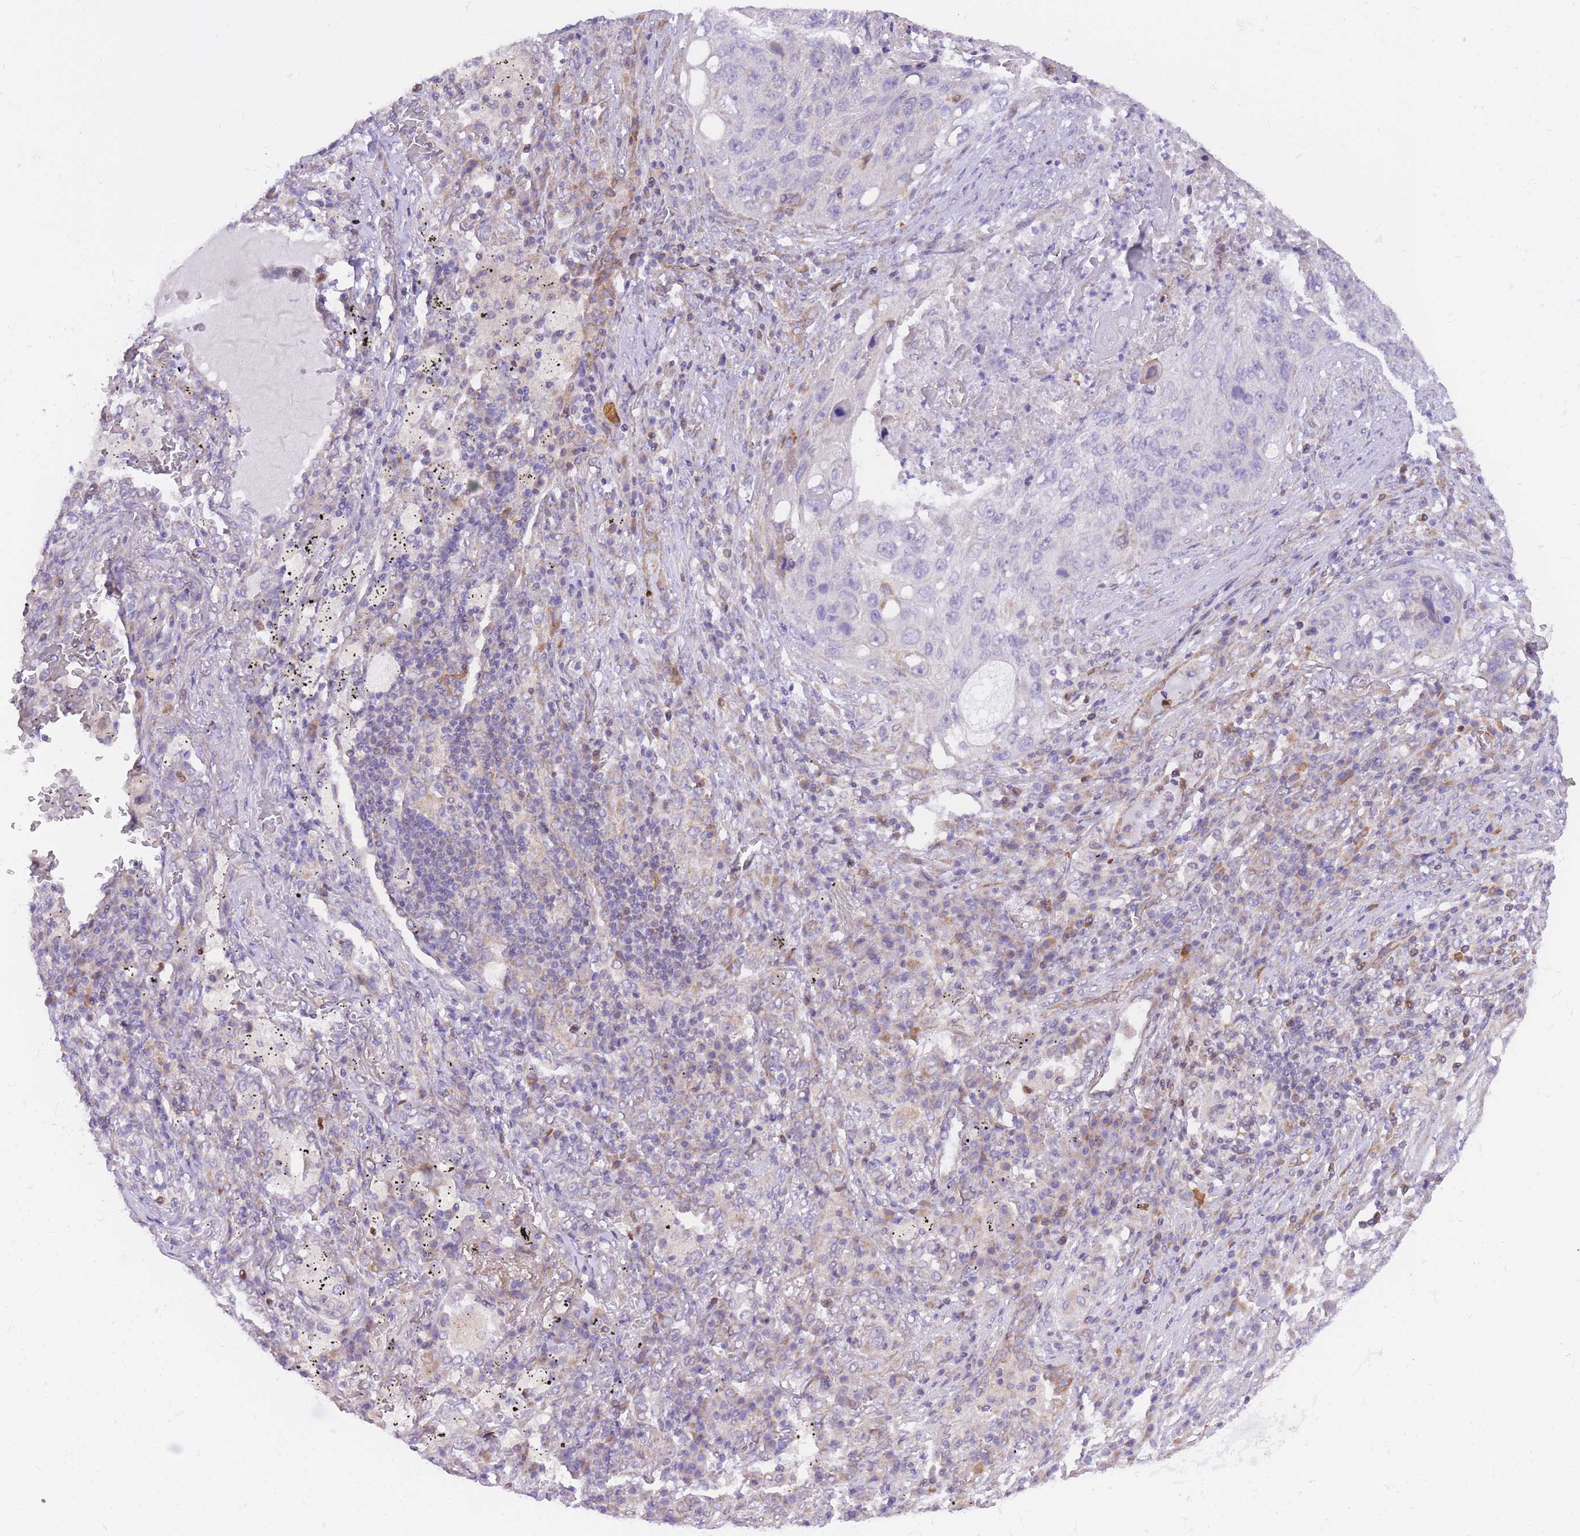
{"staining": {"intensity": "negative", "quantity": "none", "location": "none"}, "tissue": "lung cancer", "cell_type": "Tumor cells", "image_type": "cancer", "snomed": [{"axis": "morphology", "description": "Squamous cell carcinoma, NOS"}, {"axis": "topography", "description": "Lung"}], "caption": "Tumor cells are negative for protein expression in human lung cancer (squamous cell carcinoma).", "gene": "TOPAZ1", "patient": {"sex": "female", "age": 63}}